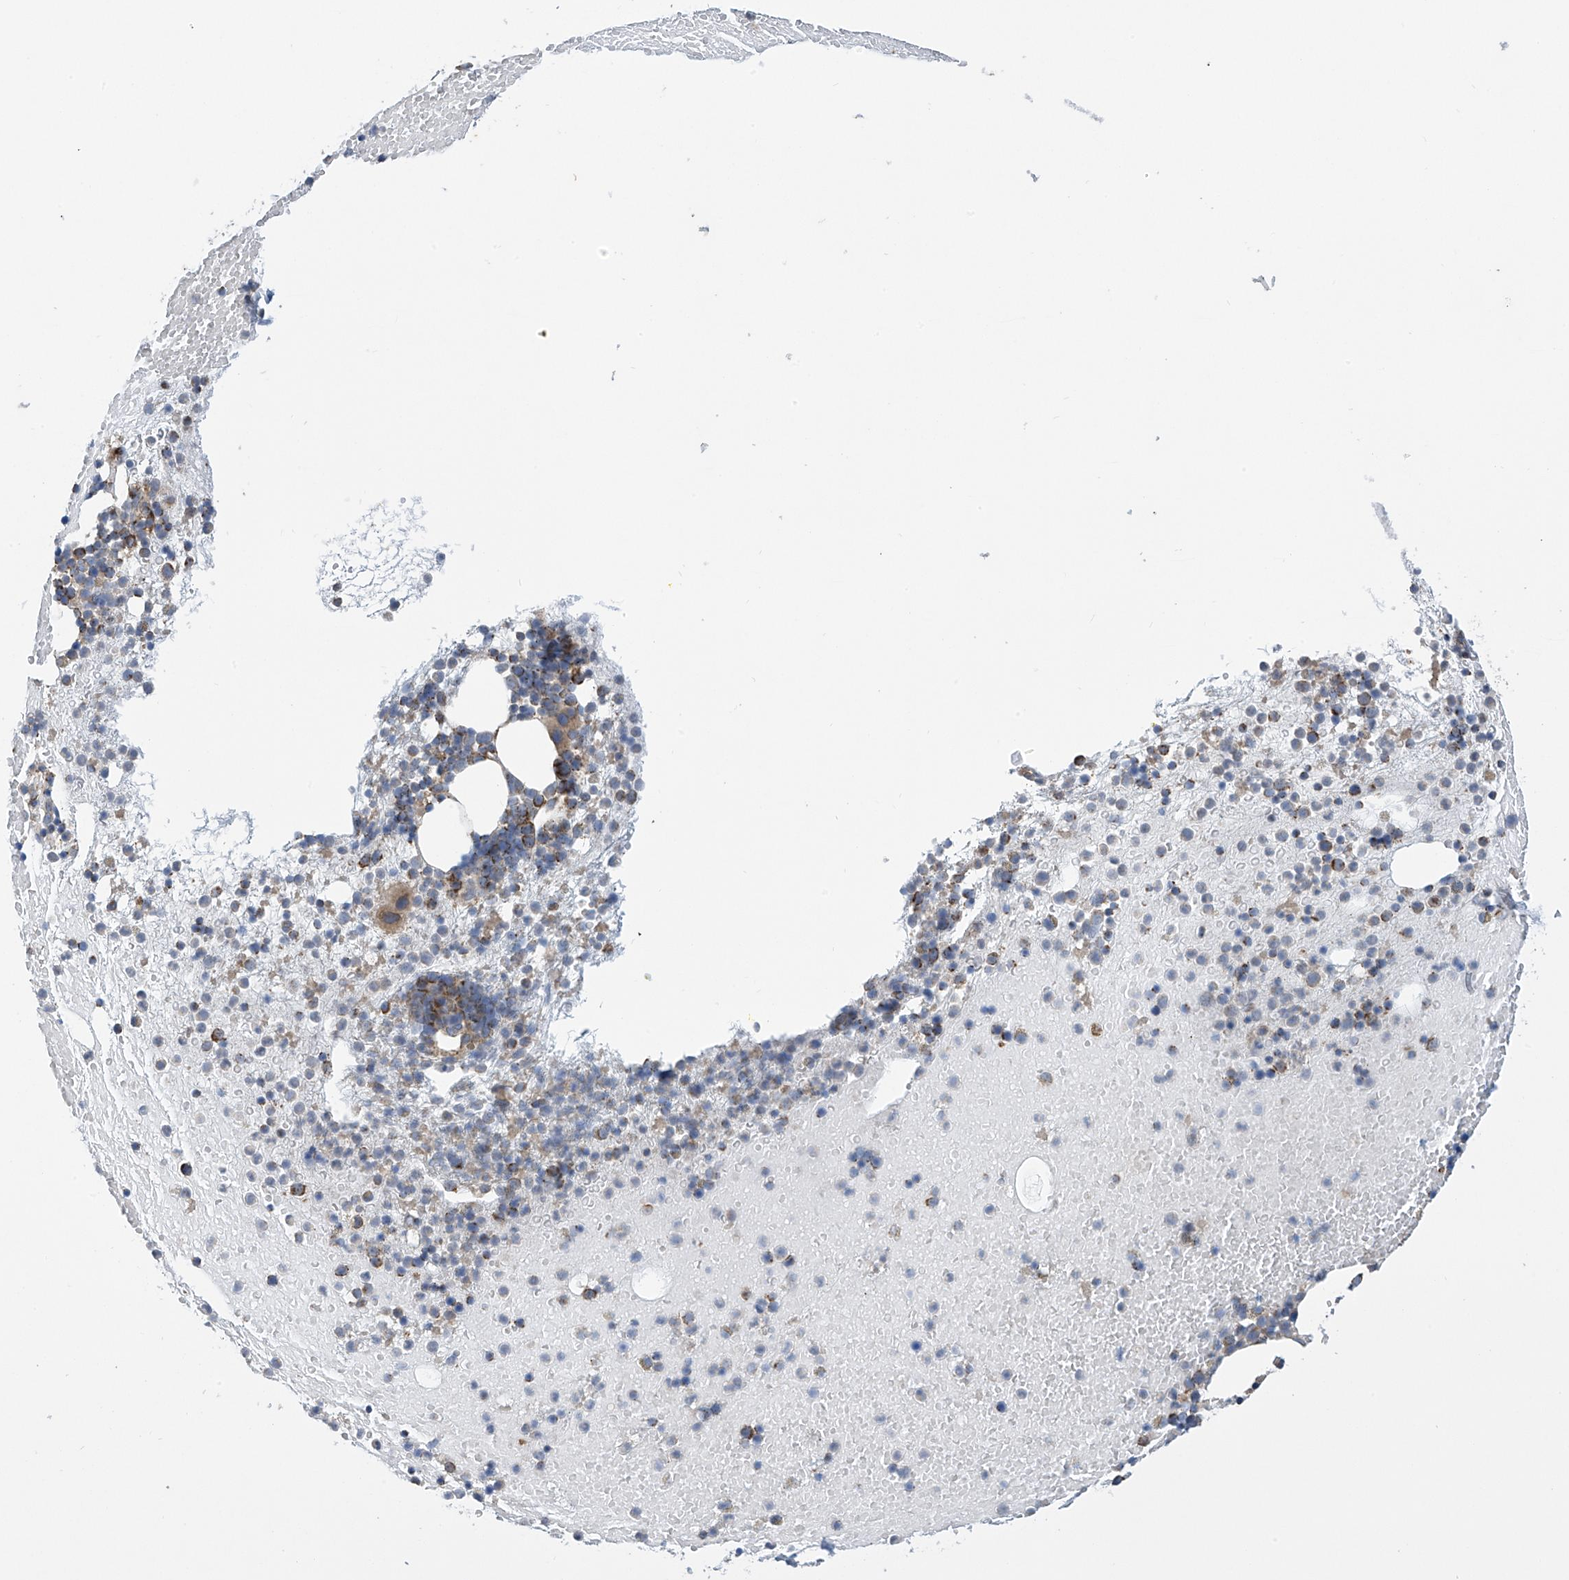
{"staining": {"intensity": "moderate", "quantity": "25%-75%", "location": "cytoplasmic/membranous"}, "tissue": "bone marrow", "cell_type": "Hematopoietic cells", "image_type": "normal", "snomed": [{"axis": "morphology", "description": "Normal tissue, NOS"}, {"axis": "topography", "description": "Bone marrow"}], "caption": "Human bone marrow stained with a brown dye reveals moderate cytoplasmic/membranous positive staining in about 25%-75% of hematopoietic cells.", "gene": "PNPT1", "patient": {"sex": "male", "age": 47}}